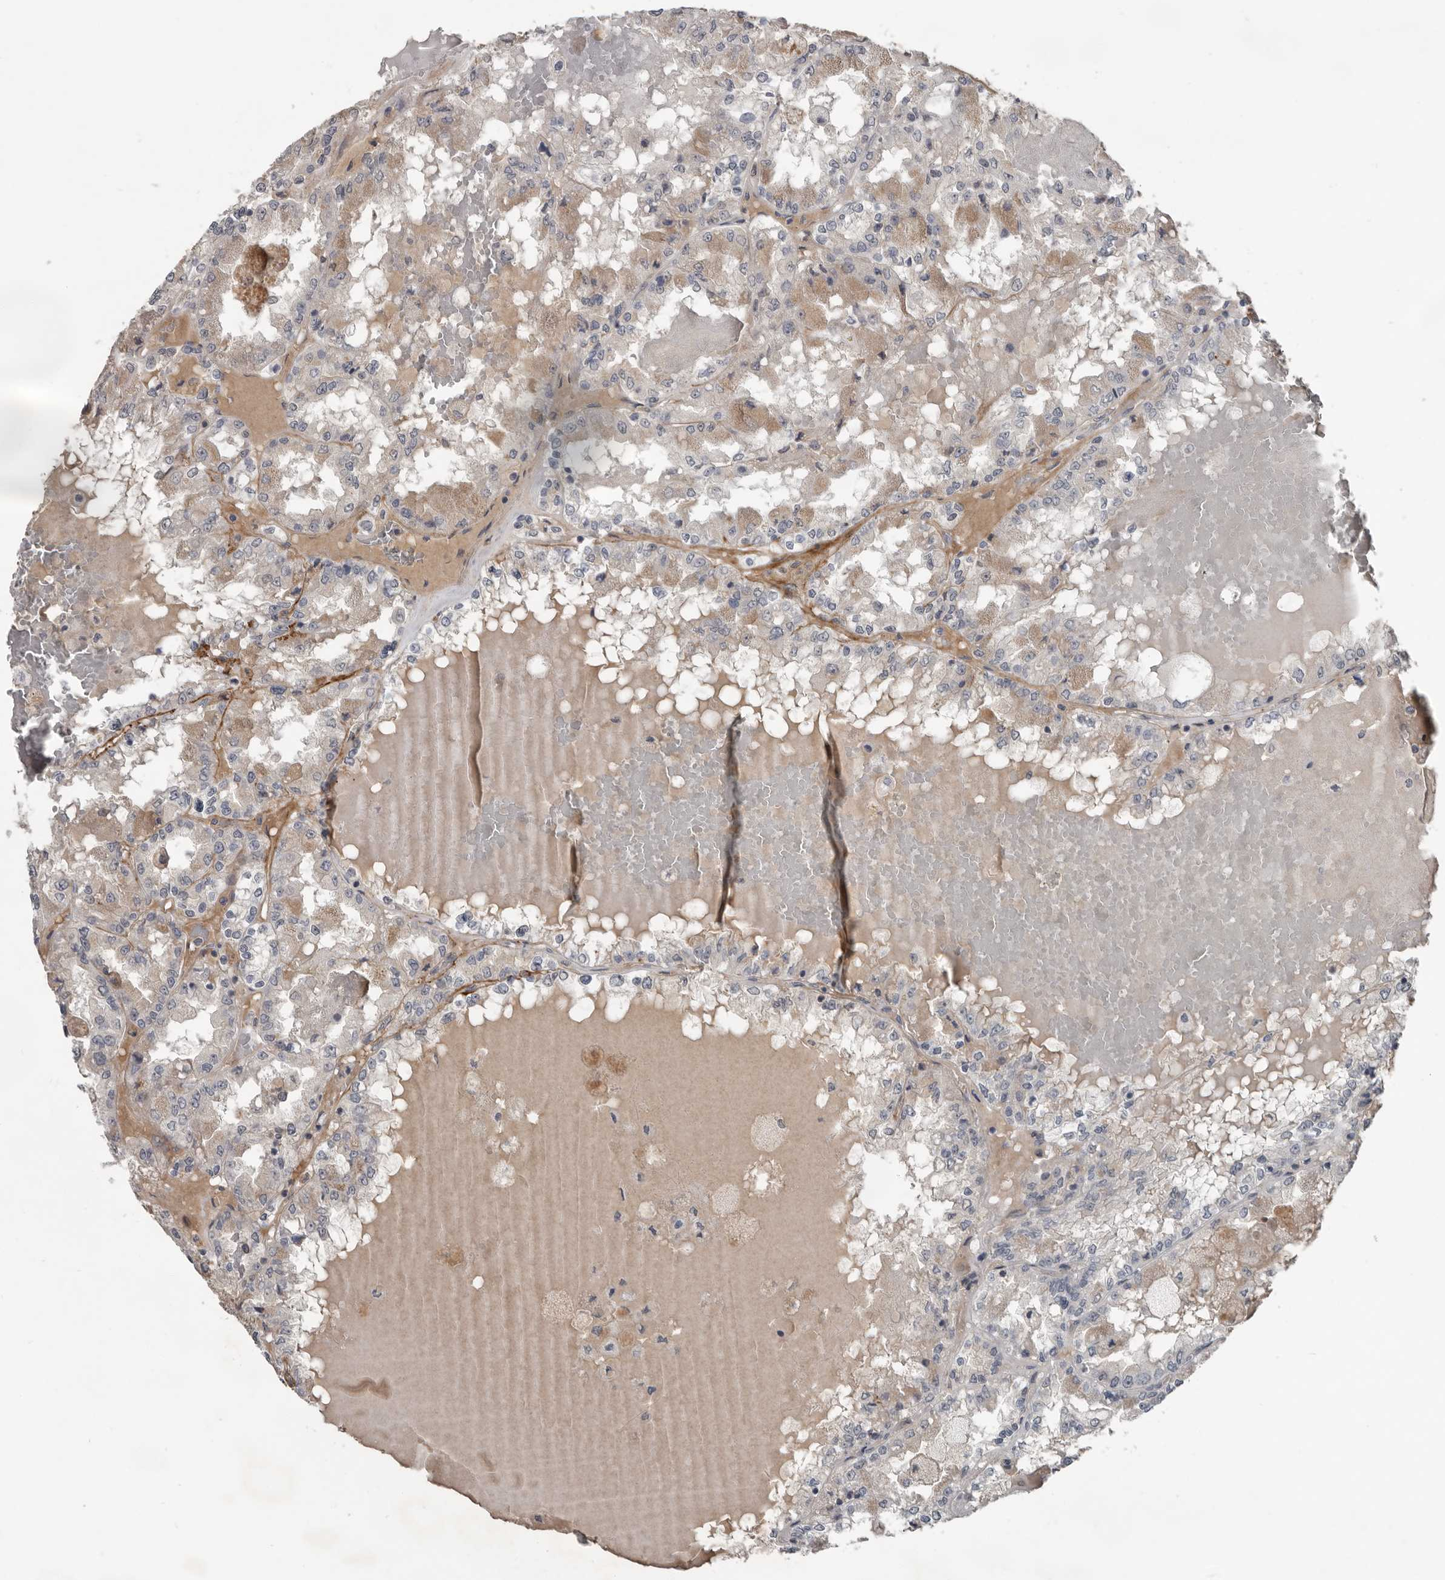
{"staining": {"intensity": "weak", "quantity": "<25%", "location": "cytoplasmic/membranous"}, "tissue": "renal cancer", "cell_type": "Tumor cells", "image_type": "cancer", "snomed": [{"axis": "morphology", "description": "Adenocarcinoma, NOS"}, {"axis": "topography", "description": "Kidney"}], "caption": "High power microscopy micrograph of an immunohistochemistry (IHC) photomicrograph of adenocarcinoma (renal), revealing no significant positivity in tumor cells.", "gene": "C1orf216", "patient": {"sex": "female", "age": 56}}